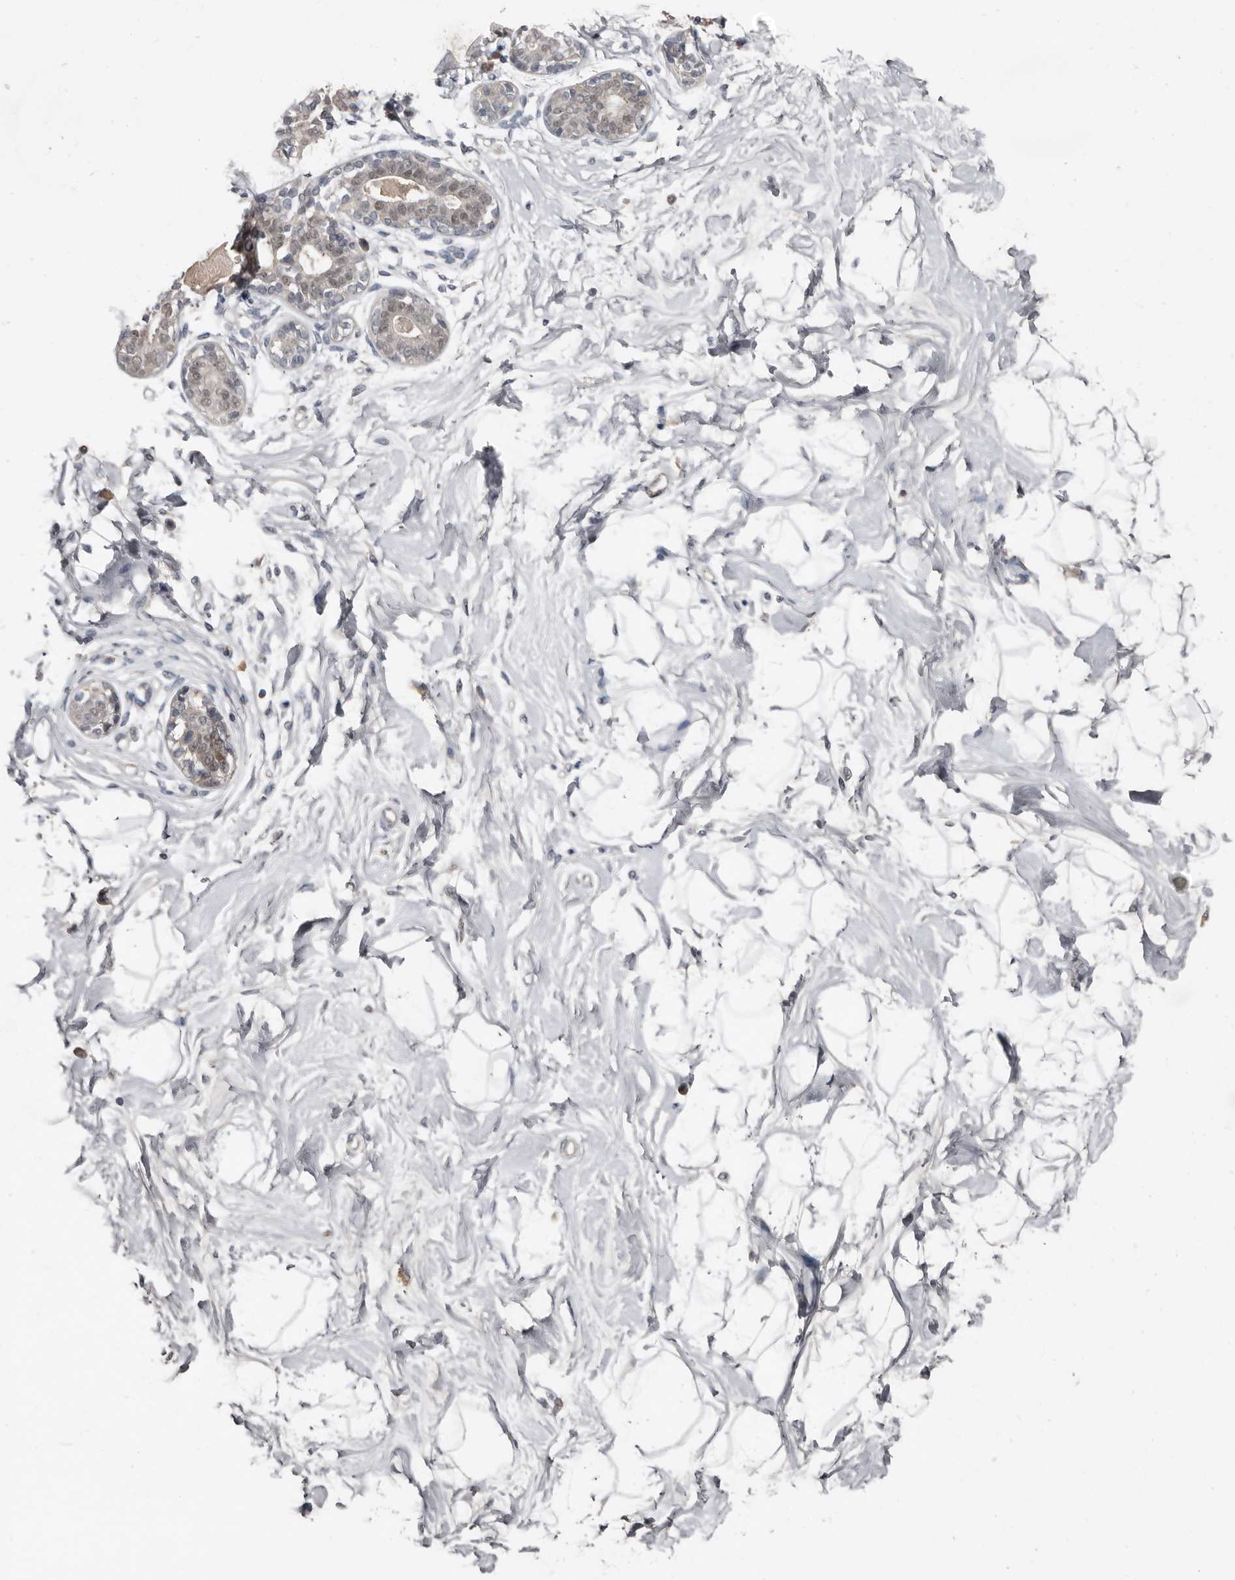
{"staining": {"intensity": "negative", "quantity": "none", "location": "none"}, "tissue": "breast", "cell_type": "Adipocytes", "image_type": "normal", "snomed": [{"axis": "morphology", "description": "Normal tissue, NOS"}, {"axis": "topography", "description": "Breast"}], "caption": "Photomicrograph shows no significant protein expression in adipocytes of normal breast.", "gene": "RBKS", "patient": {"sex": "female", "age": 45}}